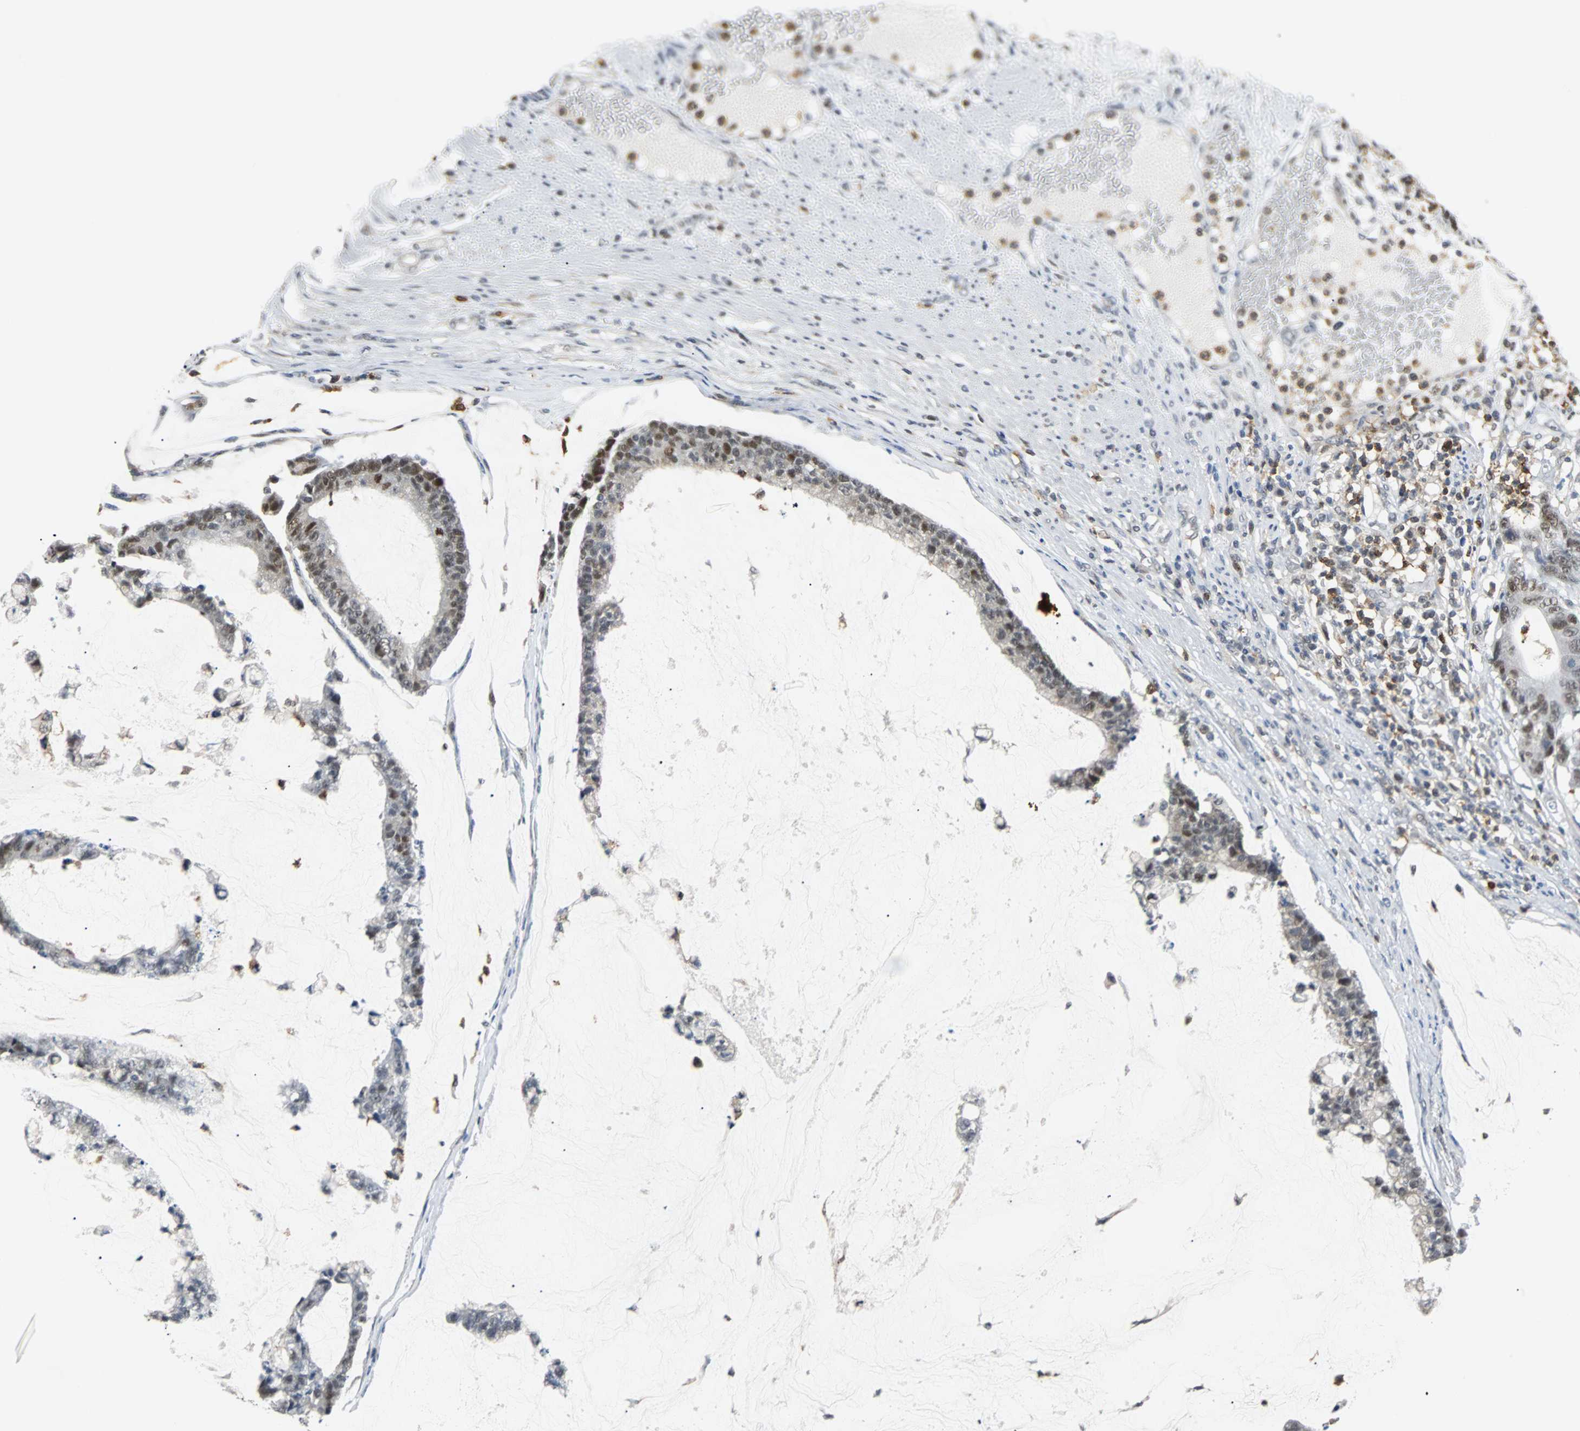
{"staining": {"intensity": "moderate", "quantity": "25%-75%", "location": "nuclear"}, "tissue": "colorectal cancer", "cell_type": "Tumor cells", "image_type": "cancer", "snomed": [{"axis": "morphology", "description": "Adenocarcinoma, NOS"}, {"axis": "topography", "description": "Colon"}], "caption": "An IHC micrograph of tumor tissue is shown. Protein staining in brown highlights moderate nuclear positivity in colorectal adenocarcinoma within tumor cells.", "gene": "SIRT1", "patient": {"sex": "female", "age": 84}}